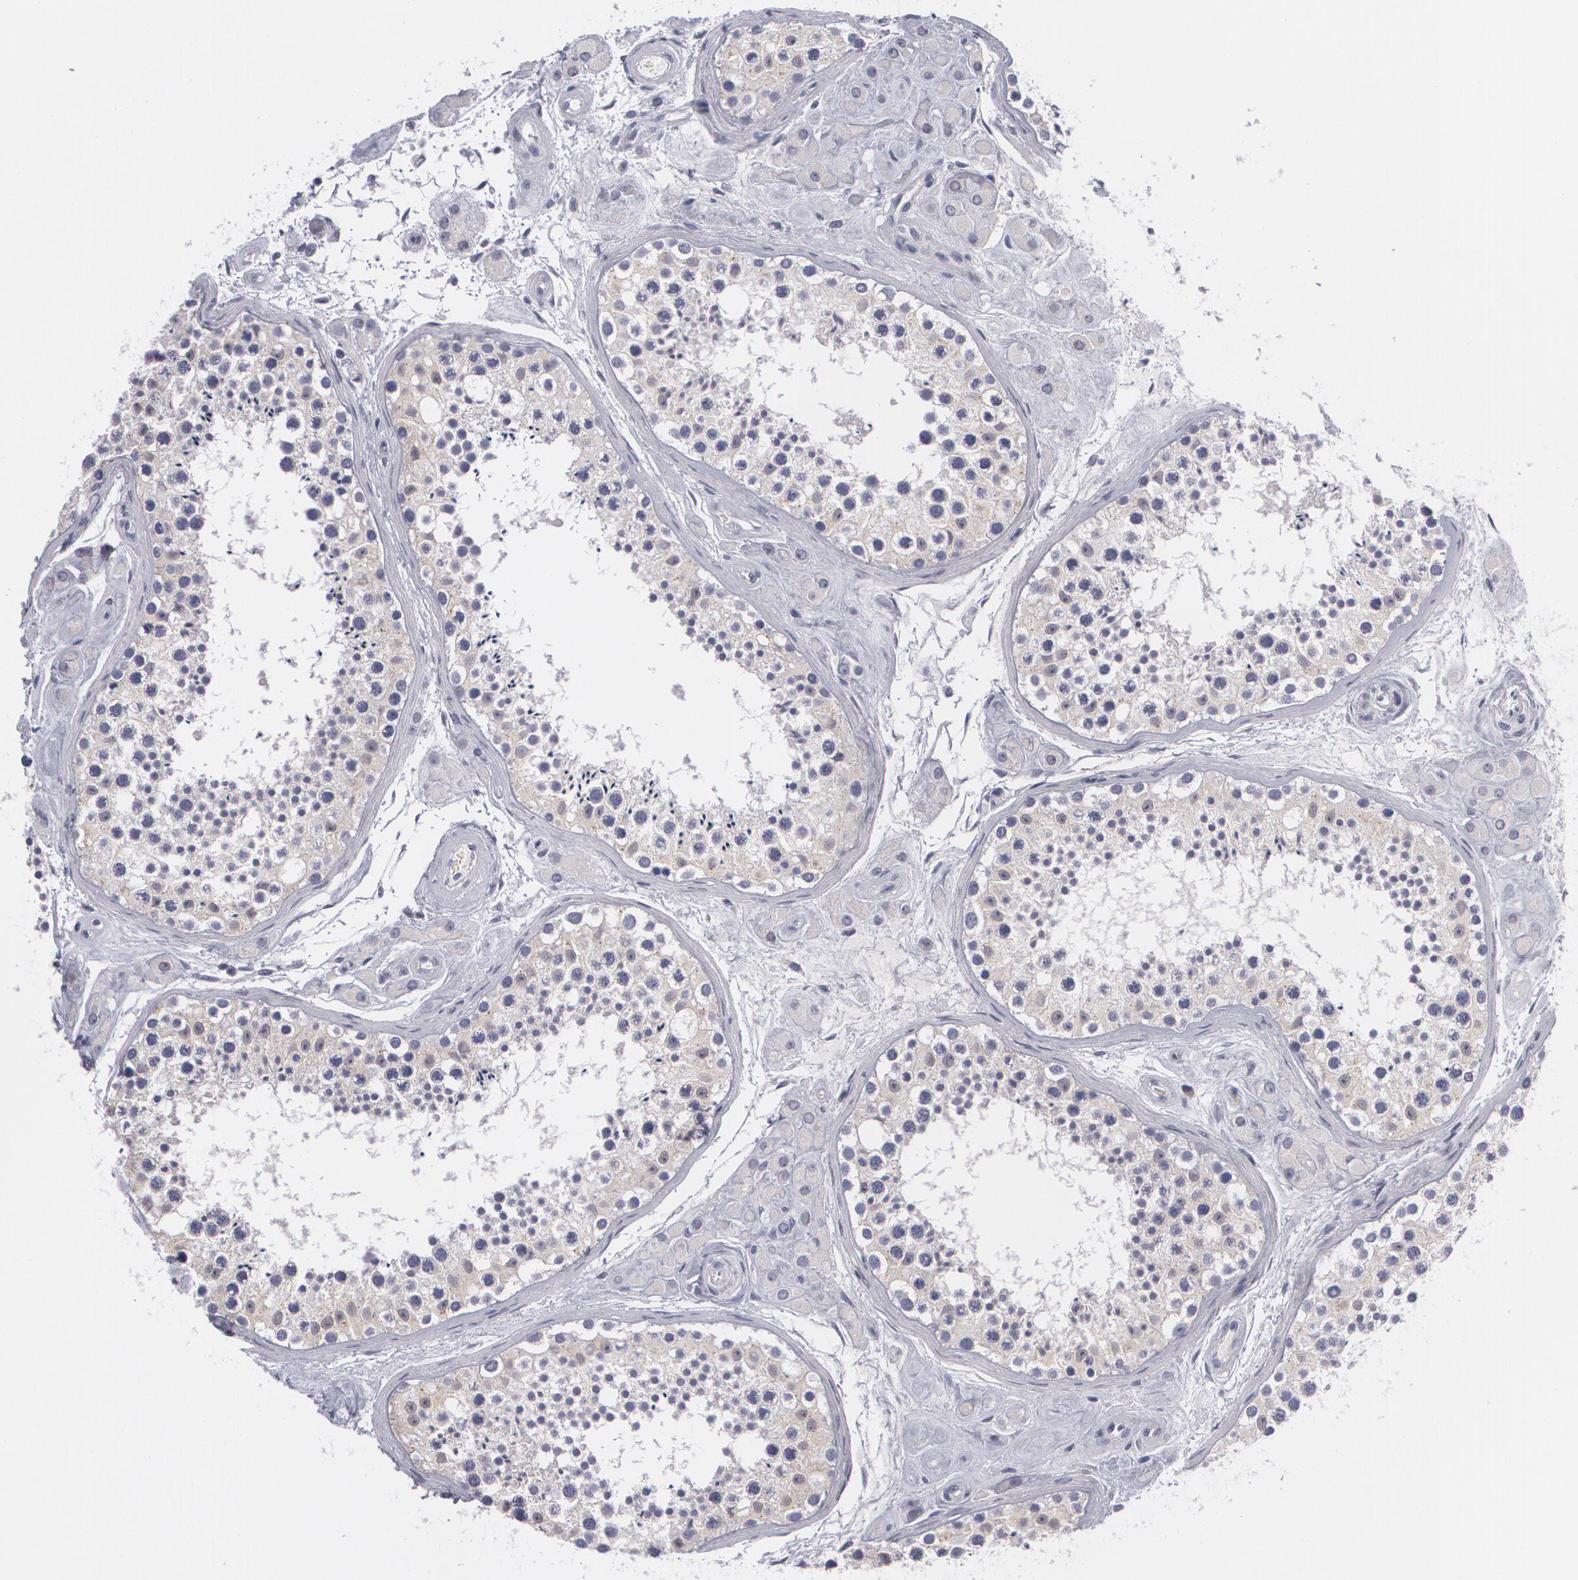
{"staining": {"intensity": "weak", "quantity": ">75%", "location": "cytoplasmic/membranous"}, "tissue": "testis", "cell_type": "Cells in seminiferous ducts", "image_type": "normal", "snomed": [{"axis": "morphology", "description": "Normal tissue, NOS"}, {"axis": "topography", "description": "Testis"}], "caption": "Immunohistochemistry (IHC) histopathology image of unremarkable testis stained for a protein (brown), which demonstrates low levels of weak cytoplasmic/membranous positivity in about >75% of cells in seminiferous ducts.", "gene": "MBNL3", "patient": {"sex": "male", "age": 38}}